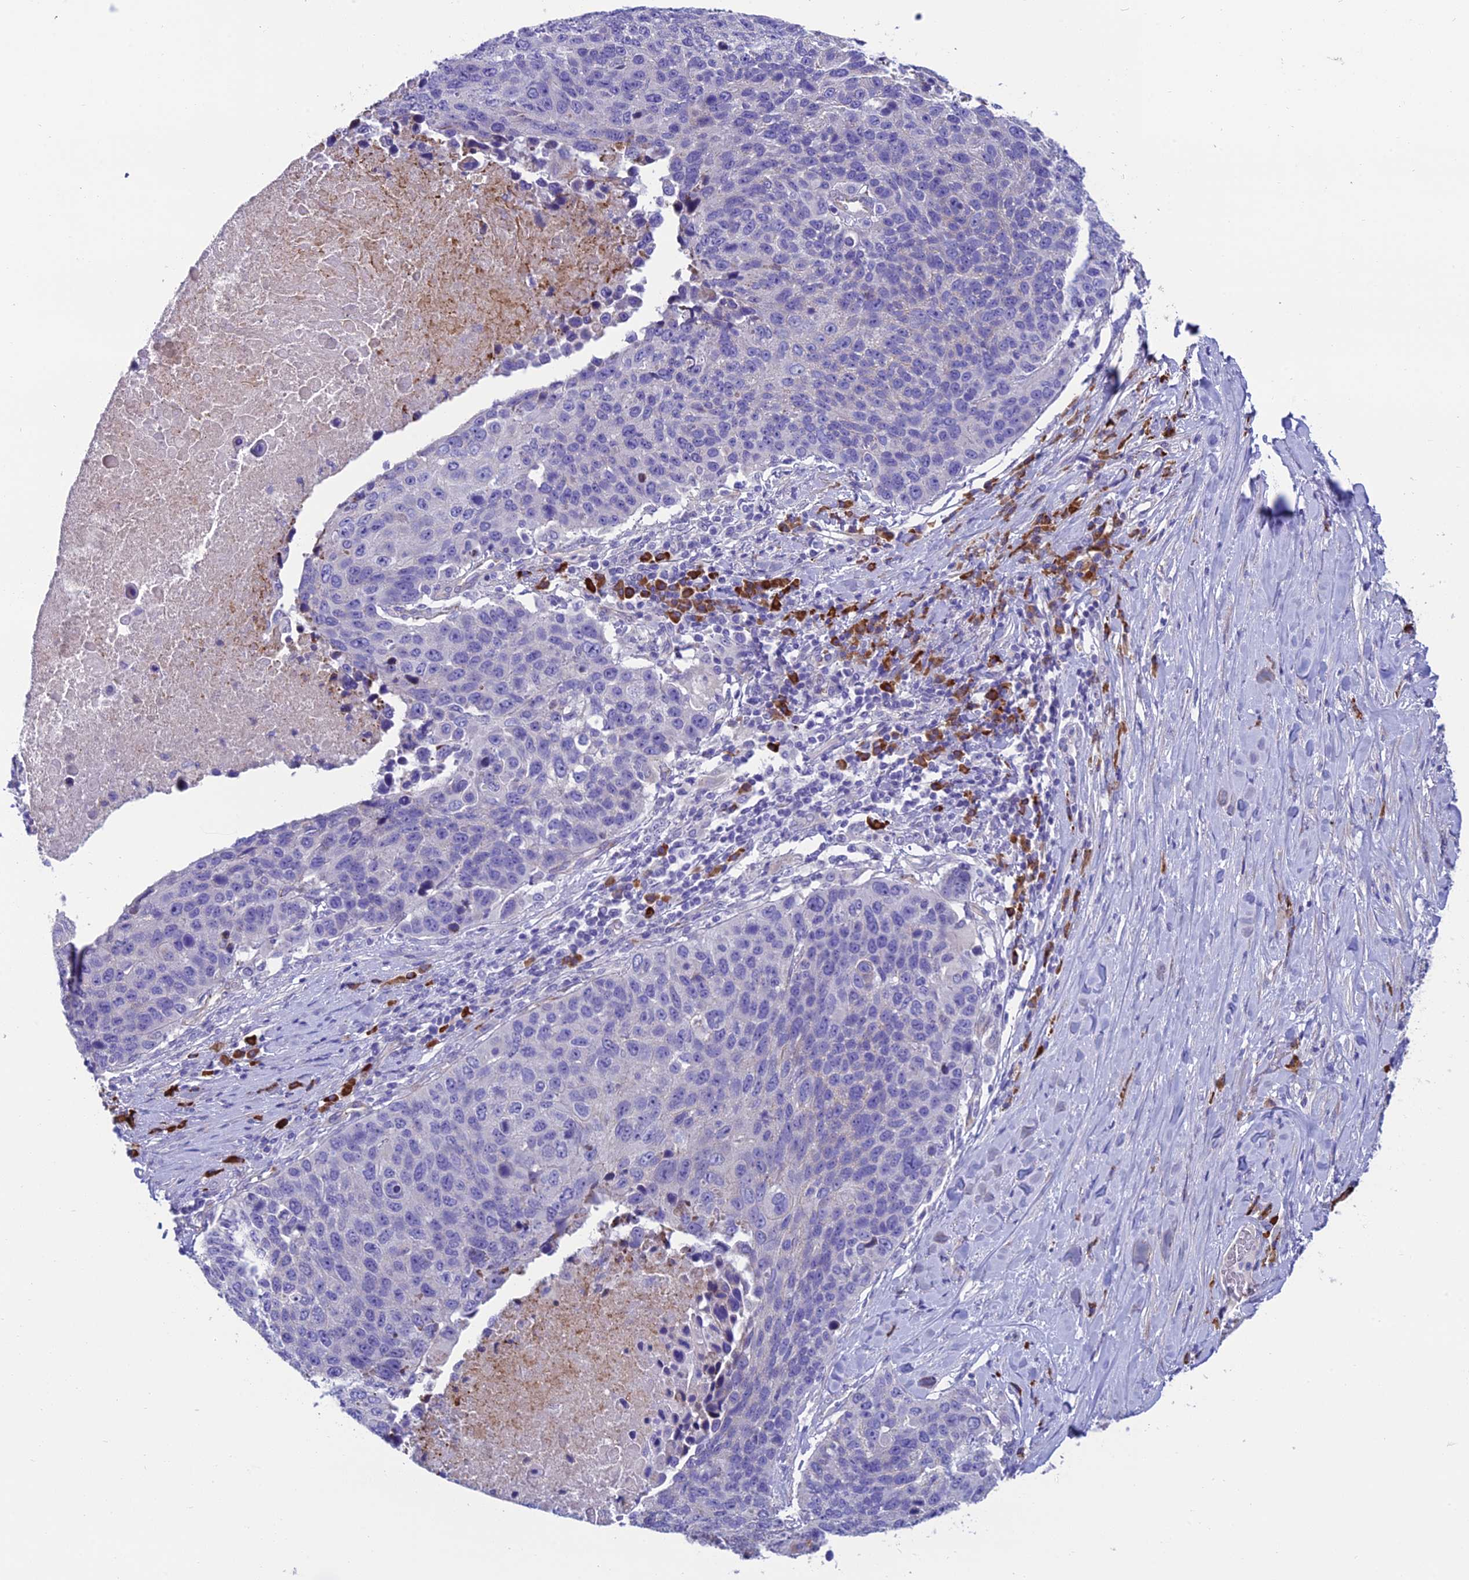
{"staining": {"intensity": "negative", "quantity": "none", "location": "none"}, "tissue": "lung cancer", "cell_type": "Tumor cells", "image_type": "cancer", "snomed": [{"axis": "morphology", "description": "Normal tissue, NOS"}, {"axis": "morphology", "description": "Squamous cell carcinoma, NOS"}, {"axis": "topography", "description": "Lymph node"}, {"axis": "topography", "description": "Lung"}], "caption": "Histopathology image shows no significant protein staining in tumor cells of lung cancer (squamous cell carcinoma).", "gene": "MACIR", "patient": {"sex": "male", "age": 66}}